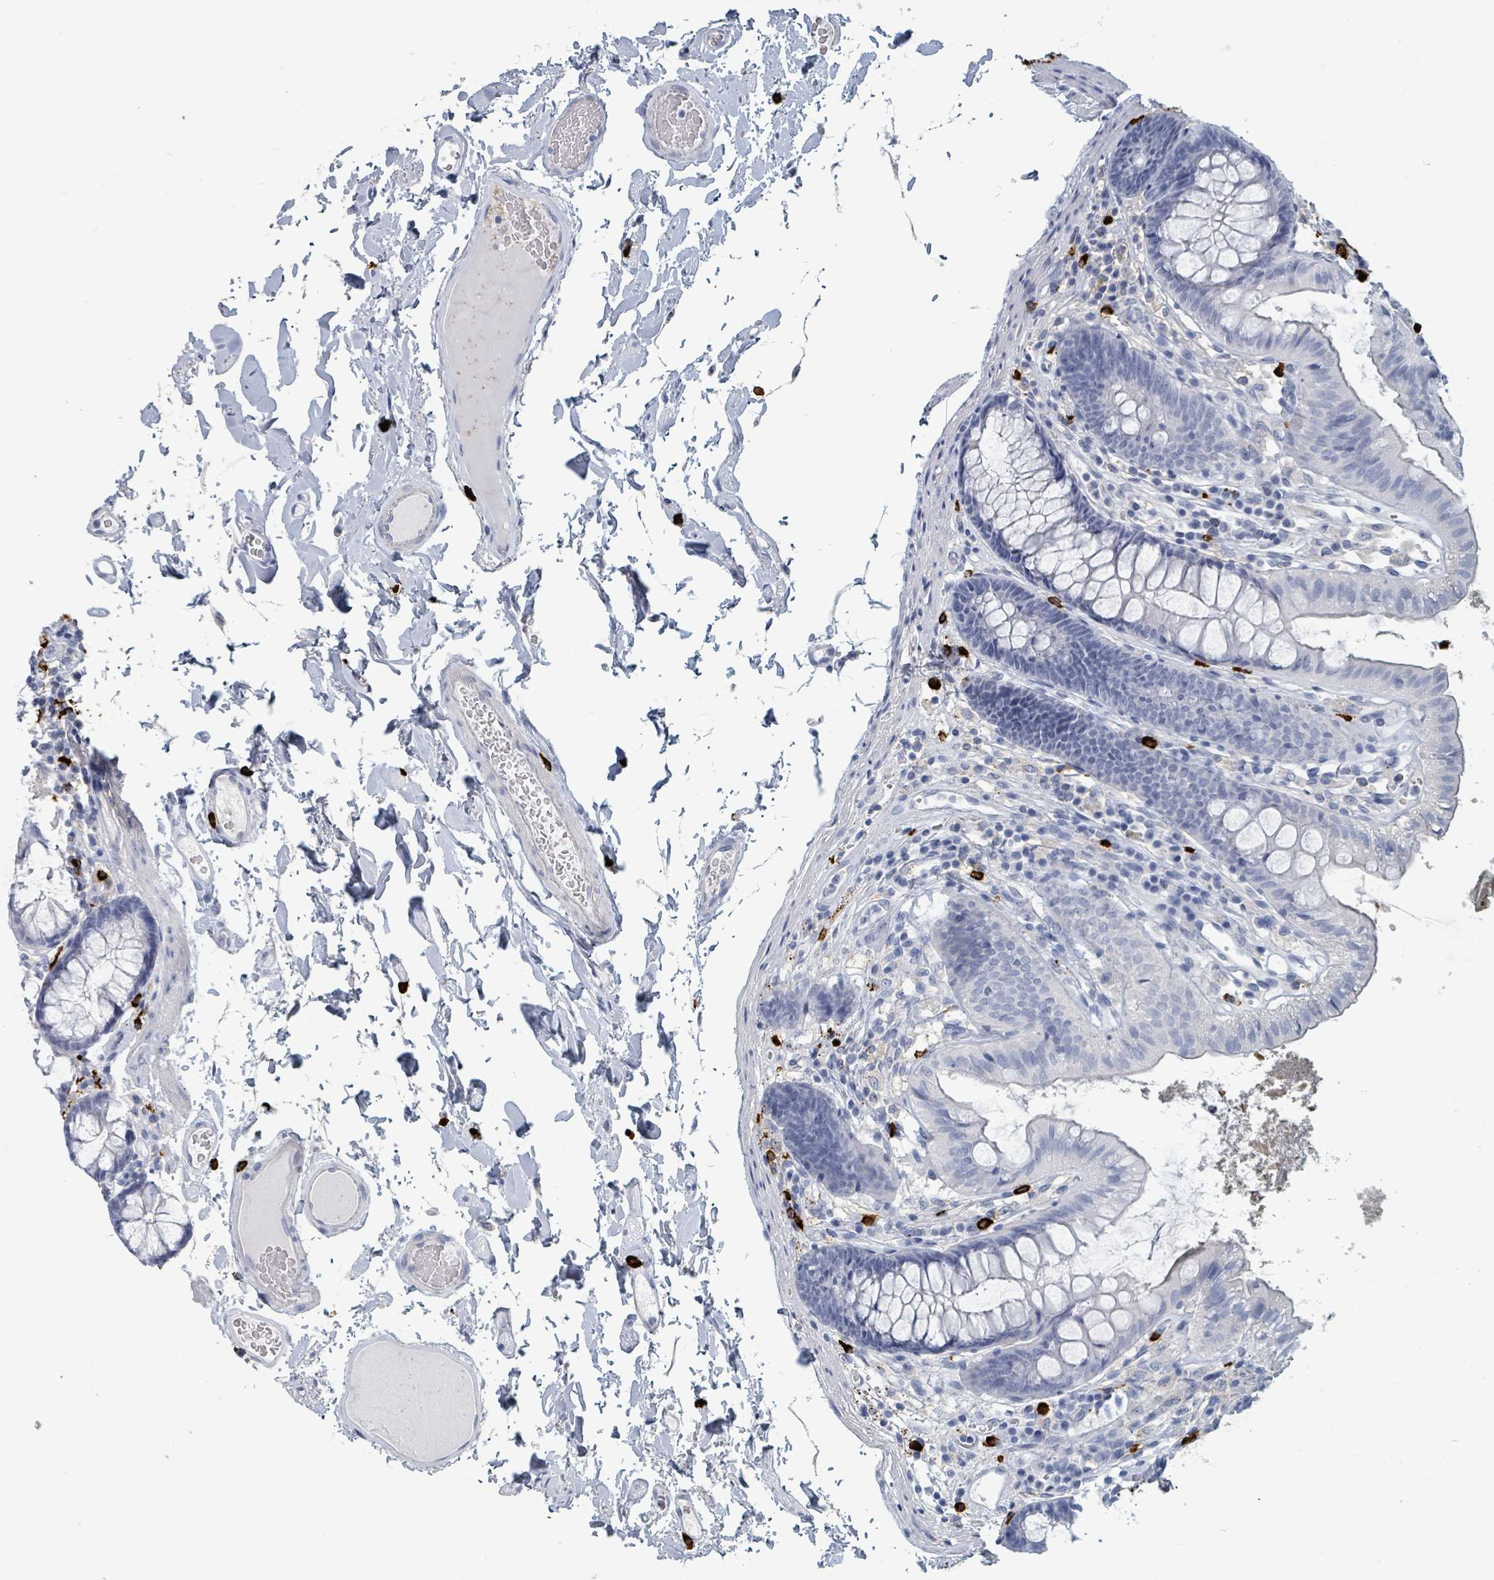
{"staining": {"intensity": "negative", "quantity": "none", "location": "none"}, "tissue": "colon", "cell_type": "Endothelial cells", "image_type": "normal", "snomed": [{"axis": "morphology", "description": "Normal tissue, NOS"}, {"axis": "topography", "description": "Colon"}], "caption": "IHC histopathology image of unremarkable colon: human colon stained with DAB (3,3'-diaminobenzidine) shows no significant protein positivity in endothelial cells. (Stains: DAB IHC with hematoxylin counter stain, Microscopy: brightfield microscopy at high magnification).", "gene": "VPS13D", "patient": {"sex": "male", "age": 84}}